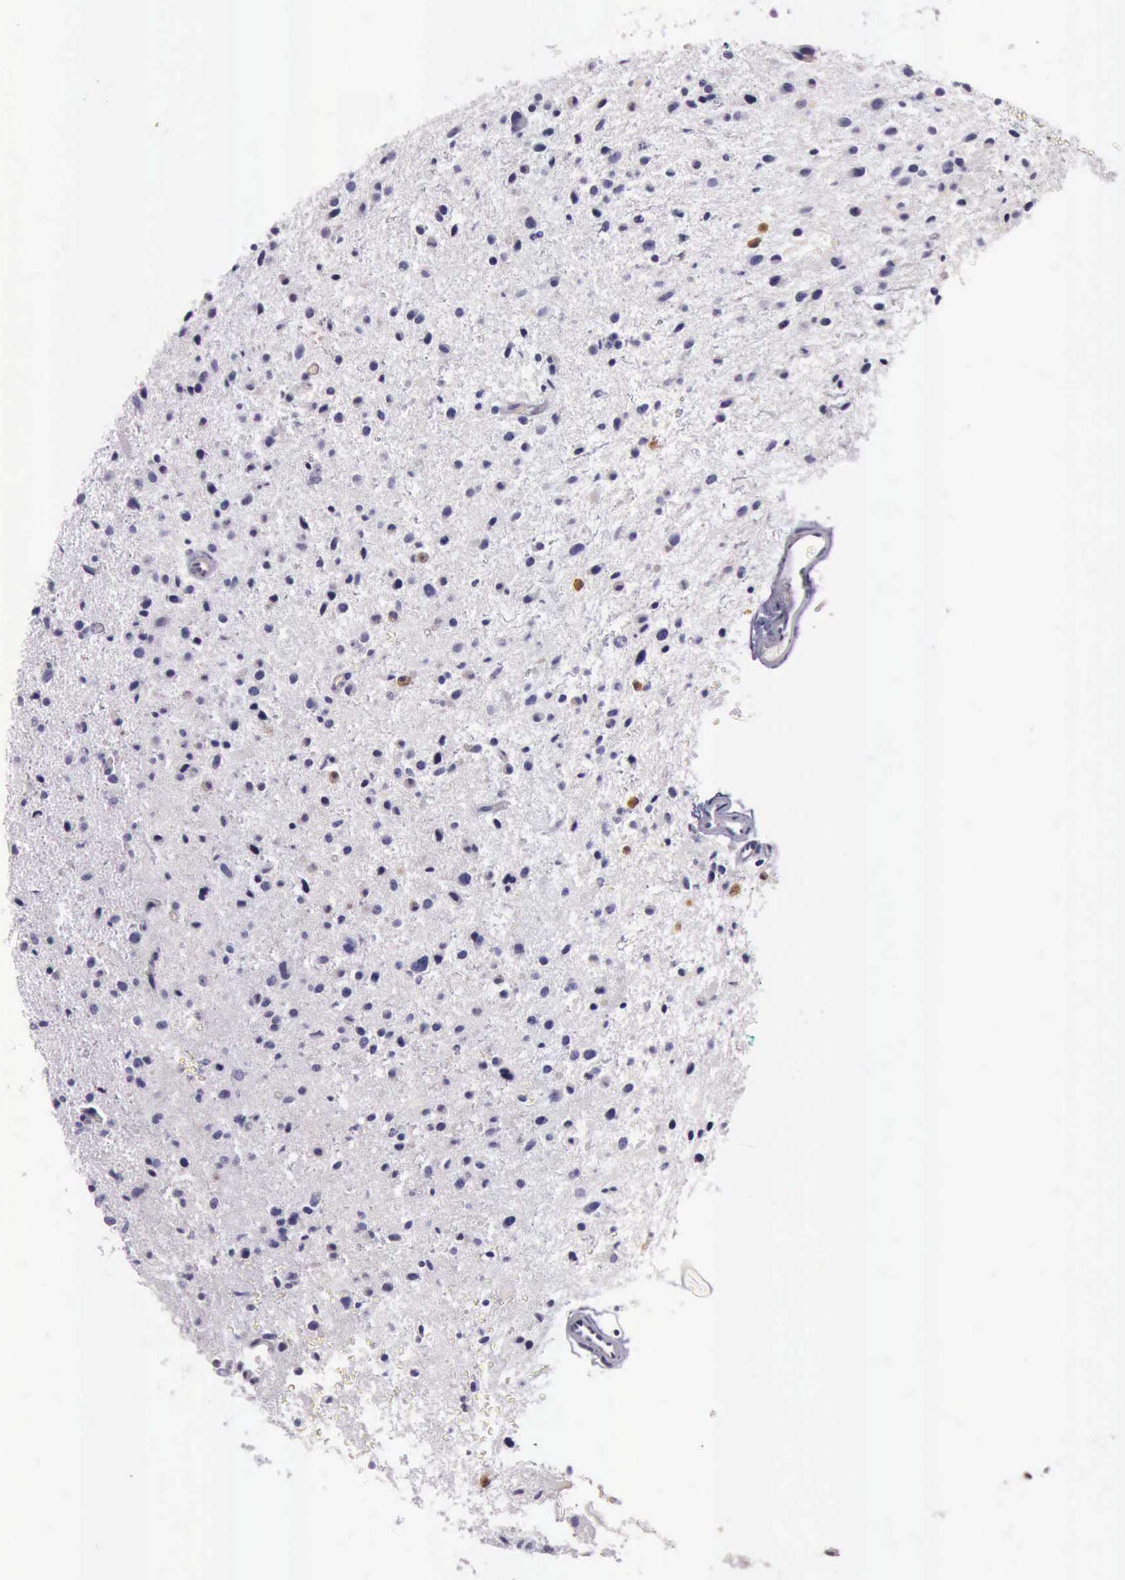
{"staining": {"intensity": "negative", "quantity": "none", "location": "none"}, "tissue": "glioma", "cell_type": "Tumor cells", "image_type": "cancer", "snomed": [{"axis": "morphology", "description": "Glioma, malignant, Low grade"}, {"axis": "topography", "description": "Brain"}], "caption": "Tumor cells are negative for protein expression in human glioma.", "gene": "TCEANC", "patient": {"sex": "female", "age": 46}}